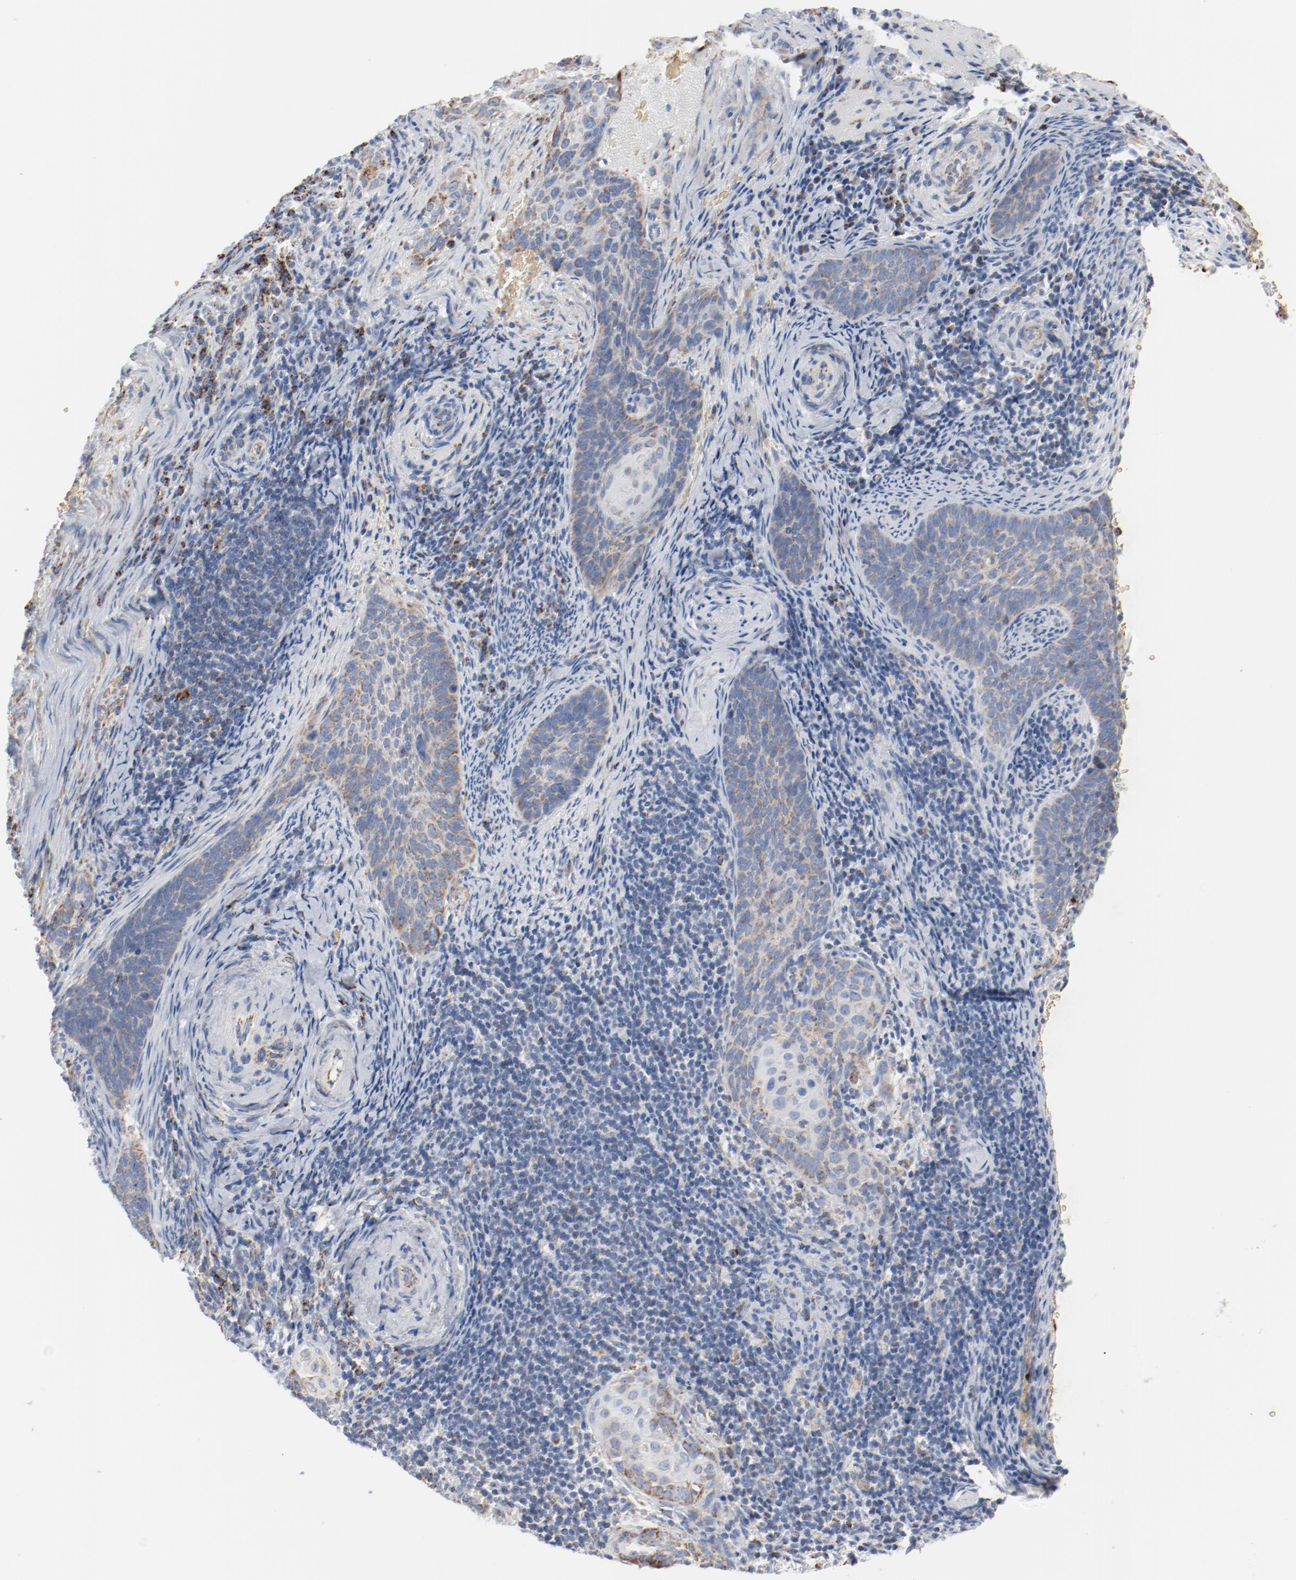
{"staining": {"intensity": "moderate", "quantity": ">75%", "location": "cytoplasmic/membranous"}, "tissue": "cervical cancer", "cell_type": "Tumor cells", "image_type": "cancer", "snomed": [{"axis": "morphology", "description": "Squamous cell carcinoma, NOS"}, {"axis": "topography", "description": "Cervix"}], "caption": "Brown immunohistochemical staining in human cervical squamous cell carcinoma displays moderate cytoplasmic/membranous expression in approximately >75% of tumor cells.", "gene": "NDUFB8", "patient": {"sex": "female", "age": 33}}